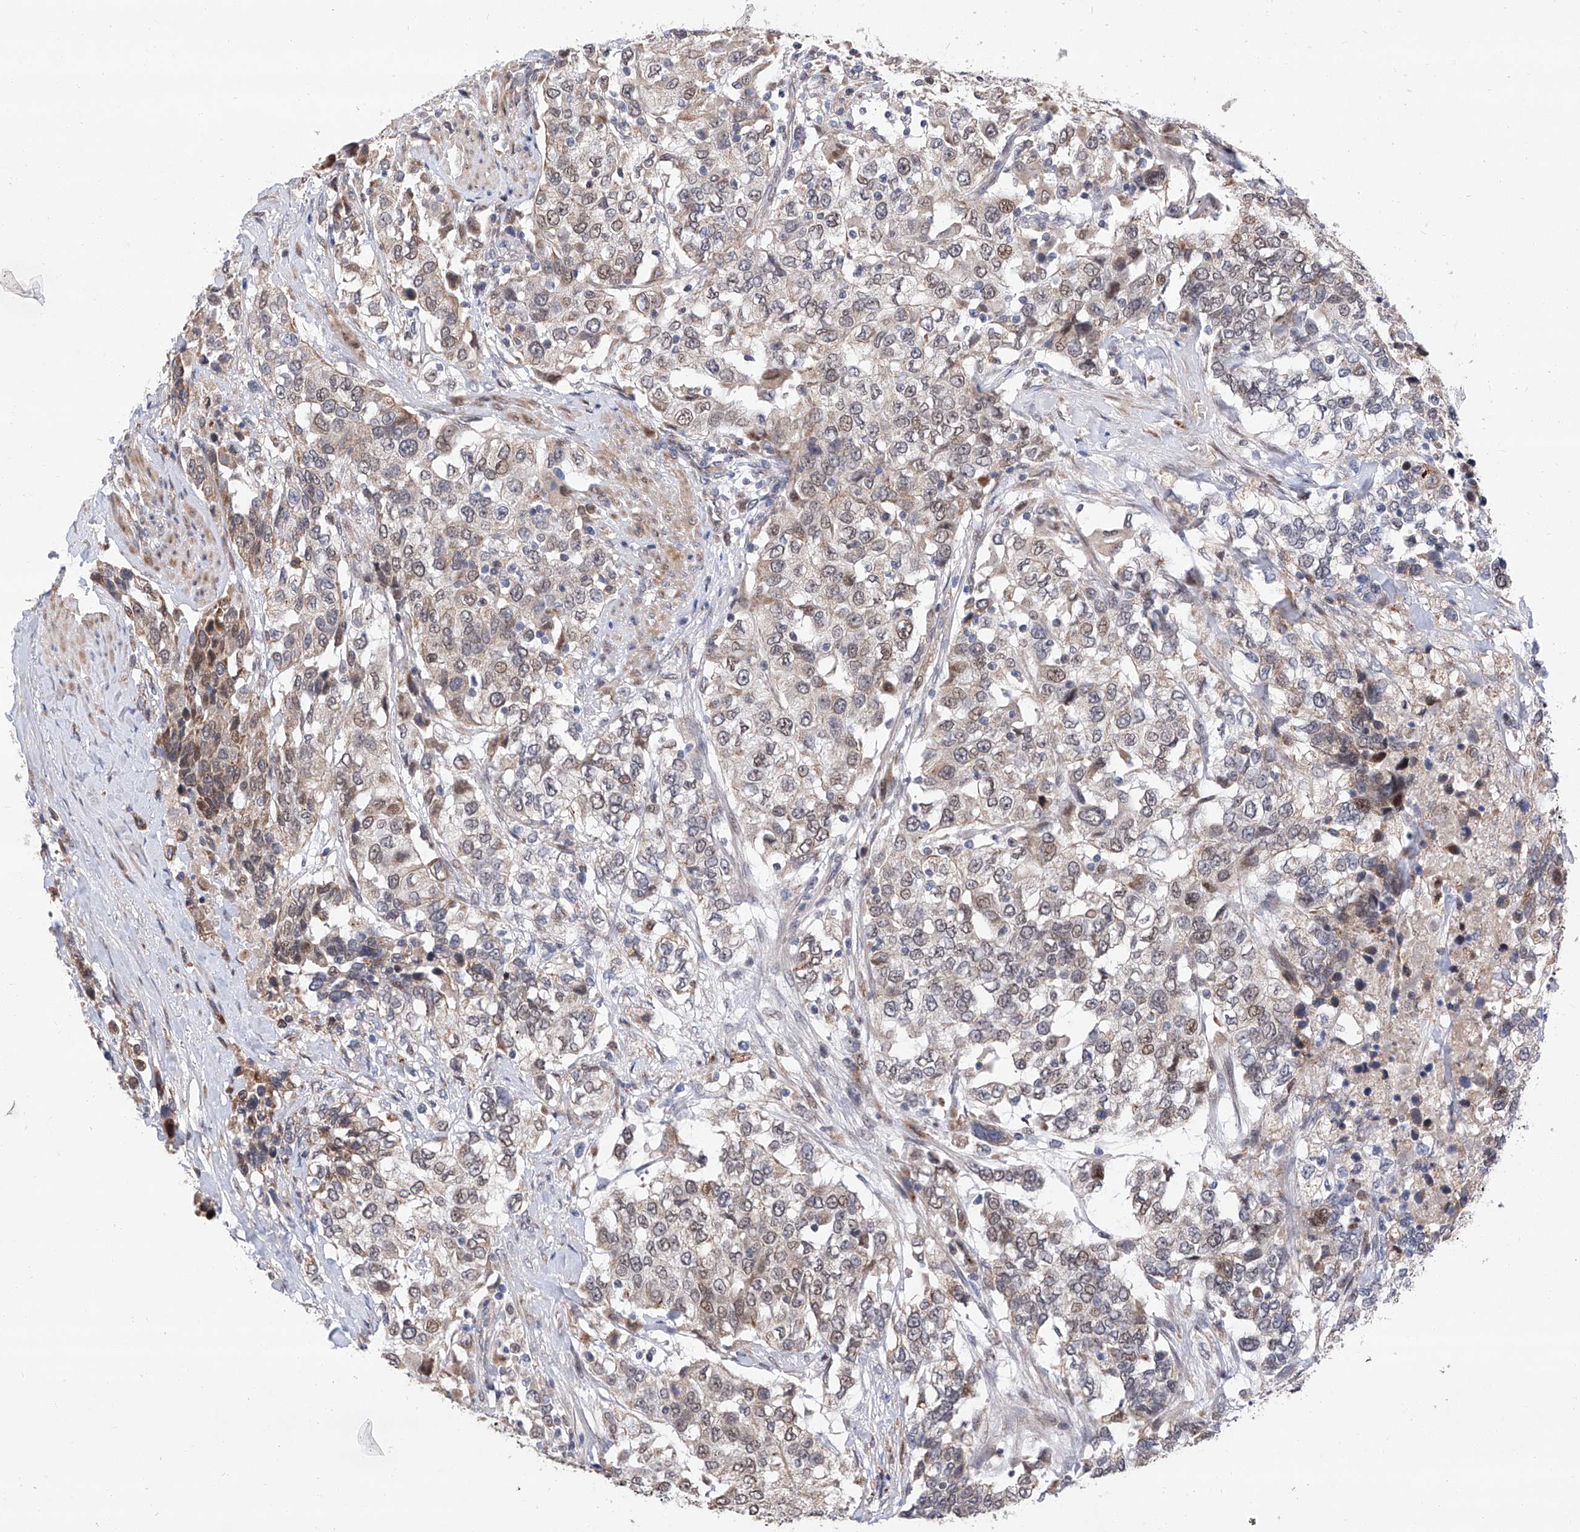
{"staining": {"intensity": "weak", "quantity": "25%-75%", "location": "cytoplasmic/membranous,nuclear"}, "tissue": "urothelial cancer", "cell_type": "Tumor cells", "image_type": "cancer", "snomed": [{"axis": "morphology", "description": "Urothelial carcinoma, High grade"}, {"axis": "topography", "description": "Urinary bladder"}], "caption": "IHC of human urothelial cancer shows low levels of weak cytoplasmic/membranous and nuclear staining in approximately 25%-75% of tumor cells.", "gene": "FARP2", "patient": {"sex": "female", "age": 80}}